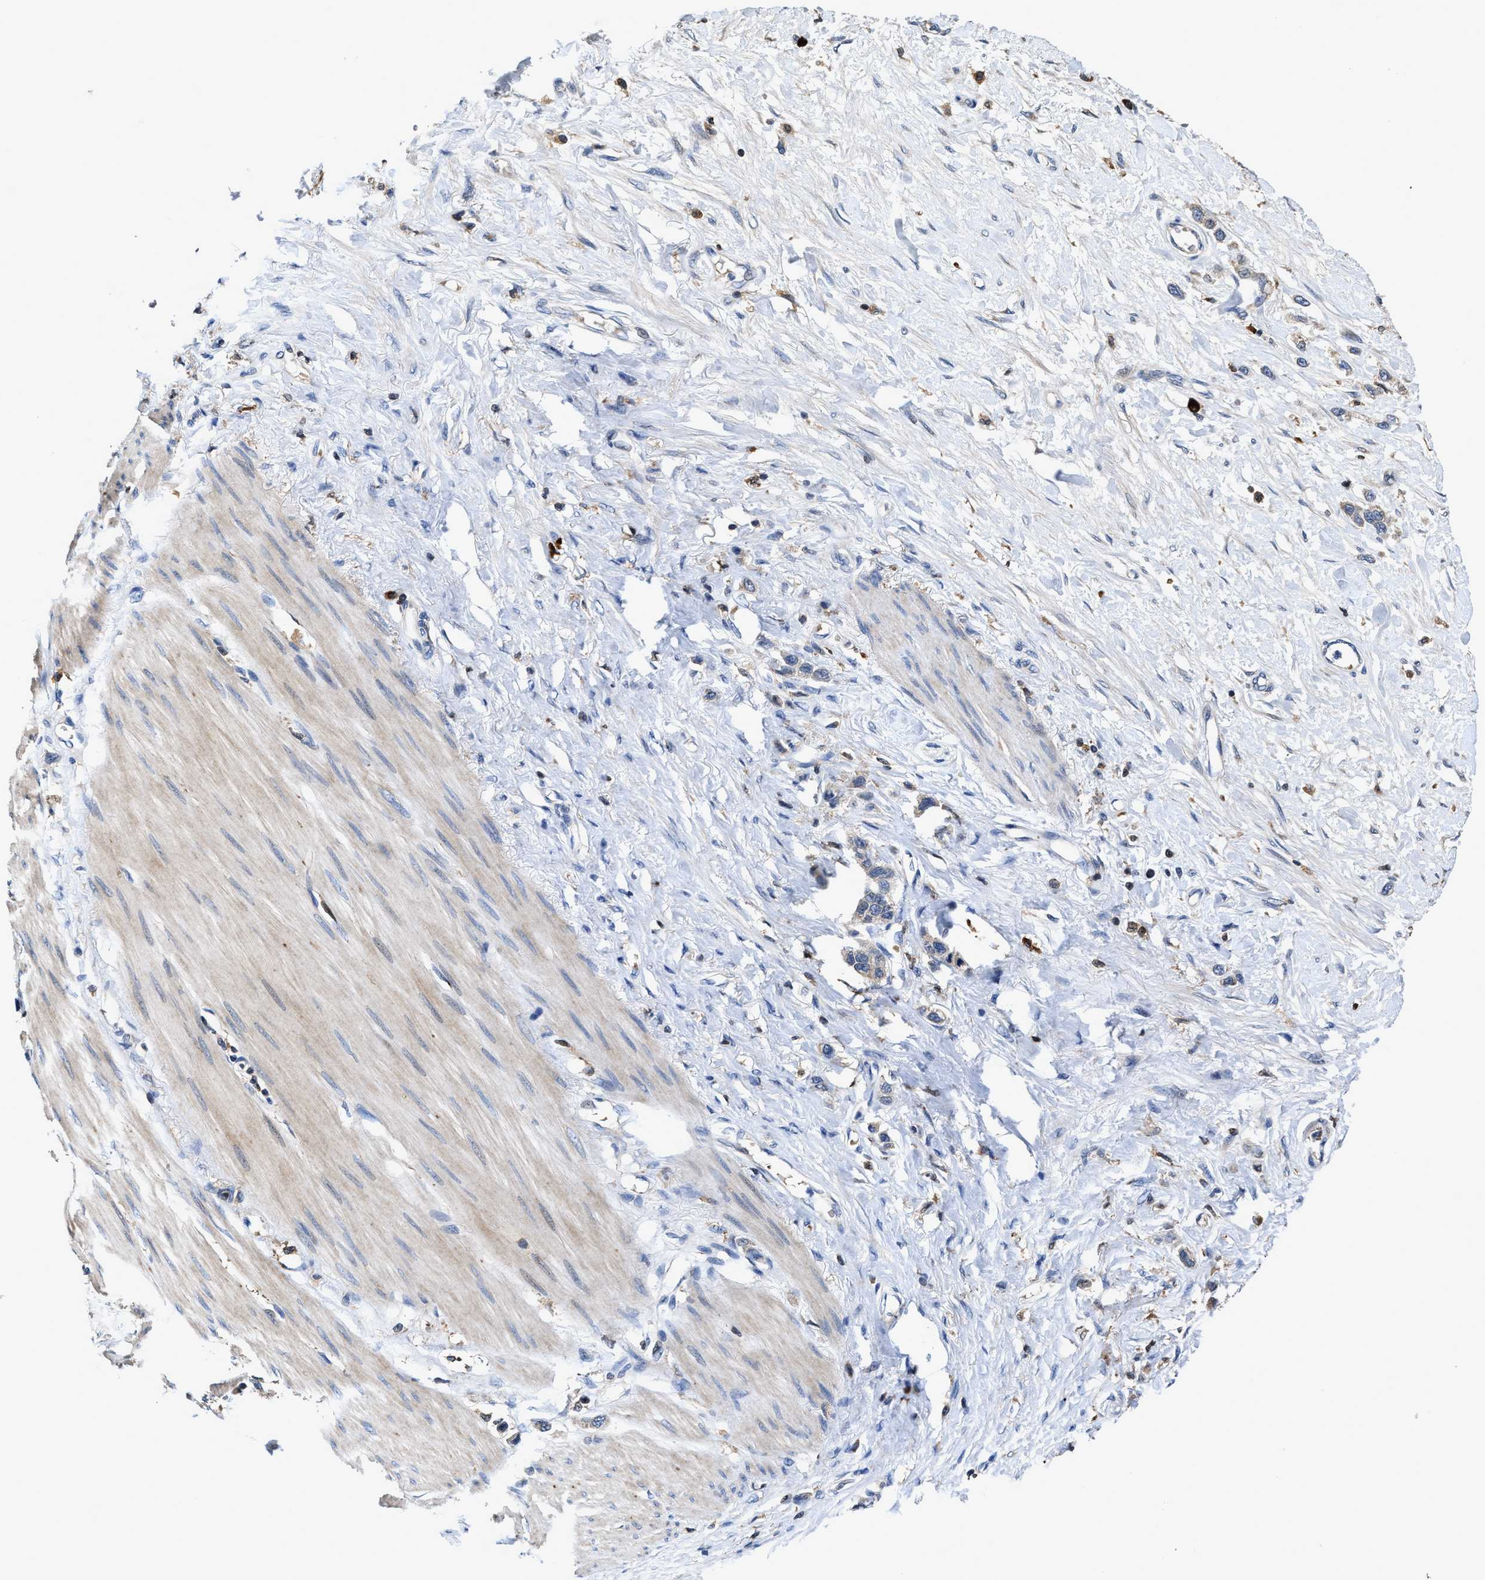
{"staining": {"intensity": "negative", "quantity": "none", "location": "none"}, "tissue": "stomach cancer", "cell_type": "Tumor cells", "image_type": "cancer", "snomed": [{"axis": "morphology", "description": "Adenocarcinoma, NOS"}, {"axis": "topography", "description": "Stomach"}], "caption": "There is no significant expression in tumor cells of stomach cancer (adenocarcinoma).", "gene": "RGS10", "patient": {"sex": "female", "age": 65}}